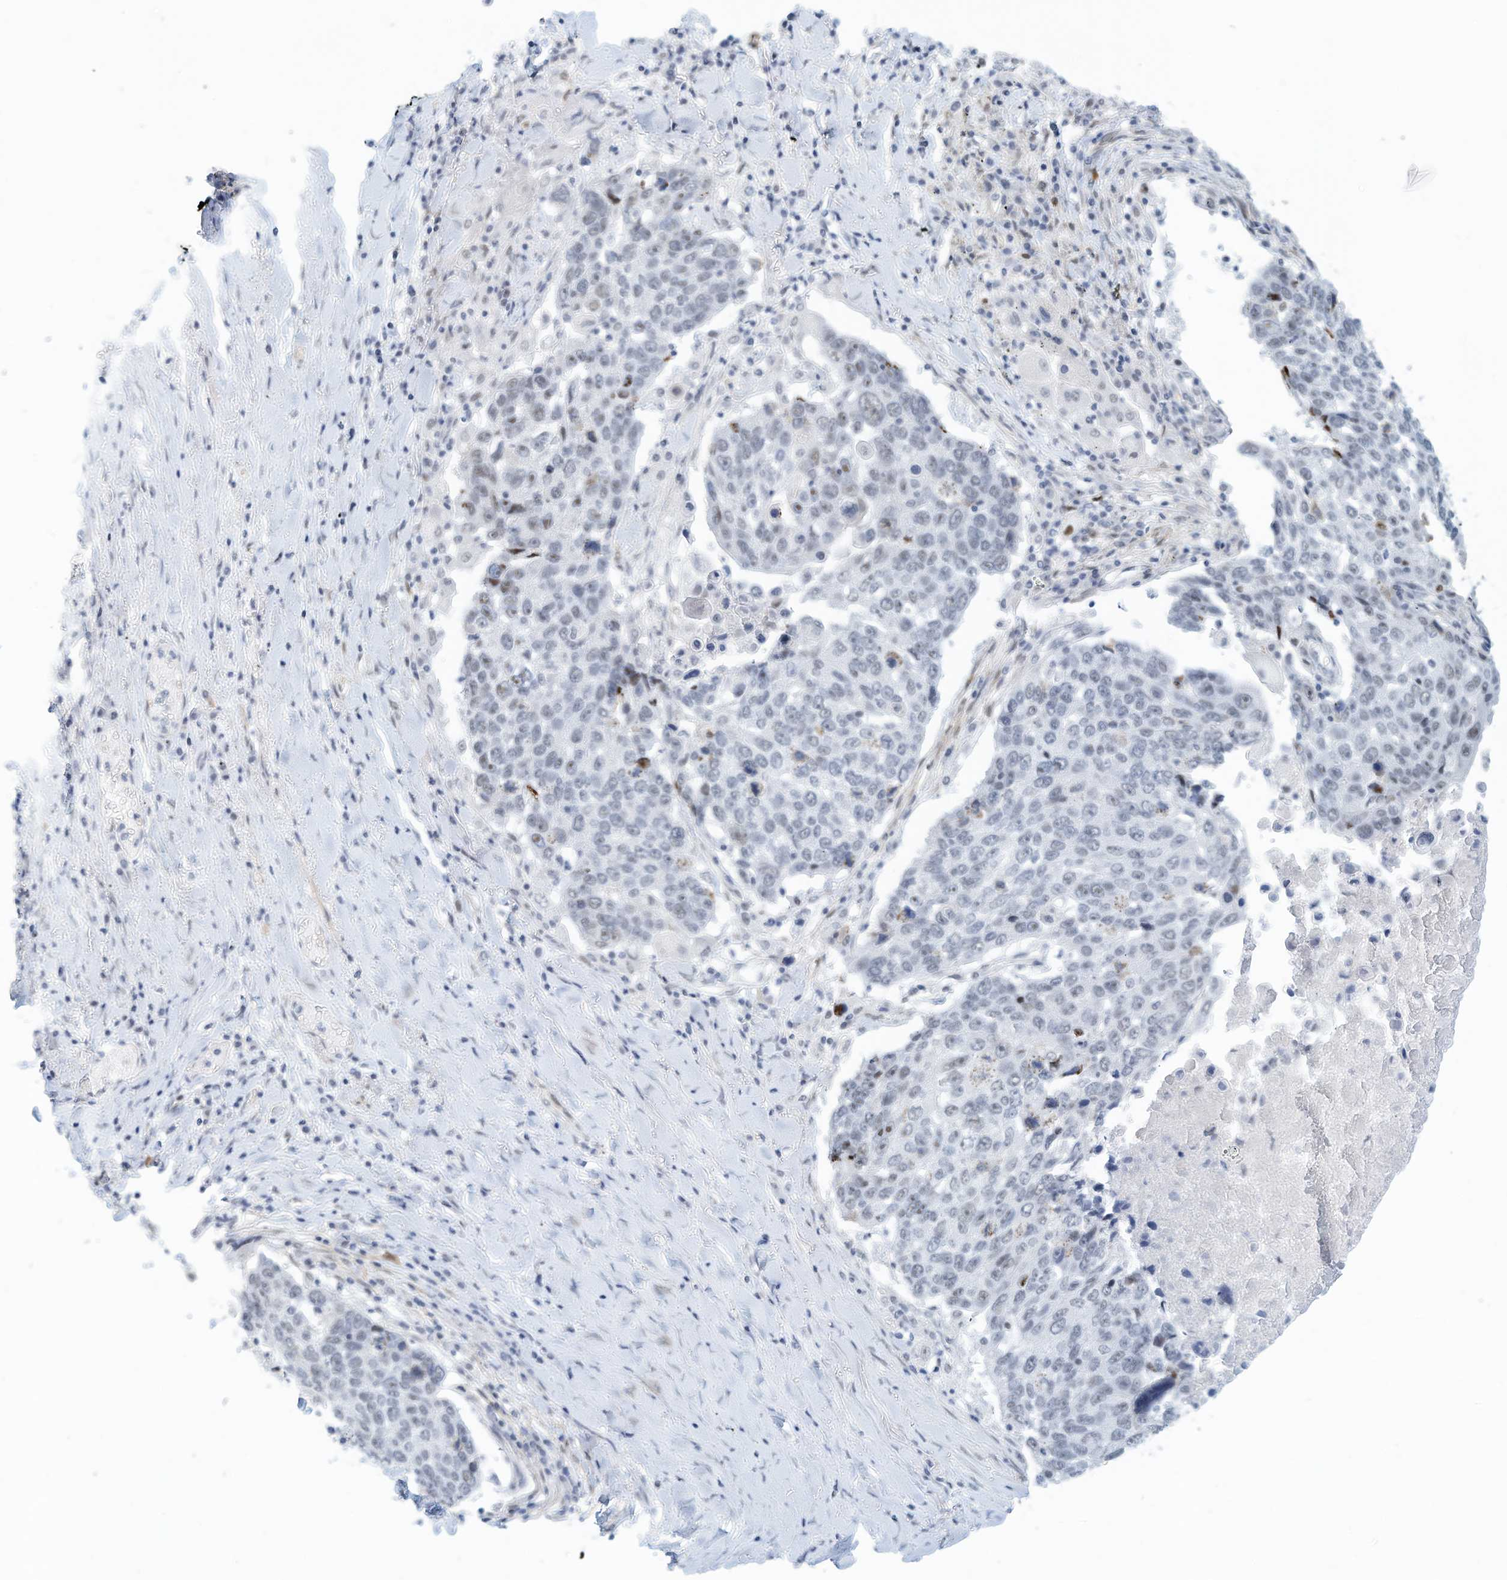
{"staining": {"intensity": "negative", "quantity": "none", "location": "none"}, "tissue": "lung cancer", "cell_type": "Tumor cells", "image_type": "cancer", "snomed": [{"axis": "morphology", "description": "Squamous cell carcinoma, NOS"}, {"axis": "topography", "description": "Lung"}], "caption": "DAB (3,3'-diaminobenzidine) immunohistochemical staining of lung cancer (squamous cell carcinoma) reveals no significant staining in tumor cells. The staining was performed using DAB (3,3'-diaminobenzidine) to visualize the protein expression in brown, while the nuclei were stained in blue with hematoxylin (Magnification: 20x).", "gene": "ARHGAP28", "patient": {"sex": "male", "age": 66}}